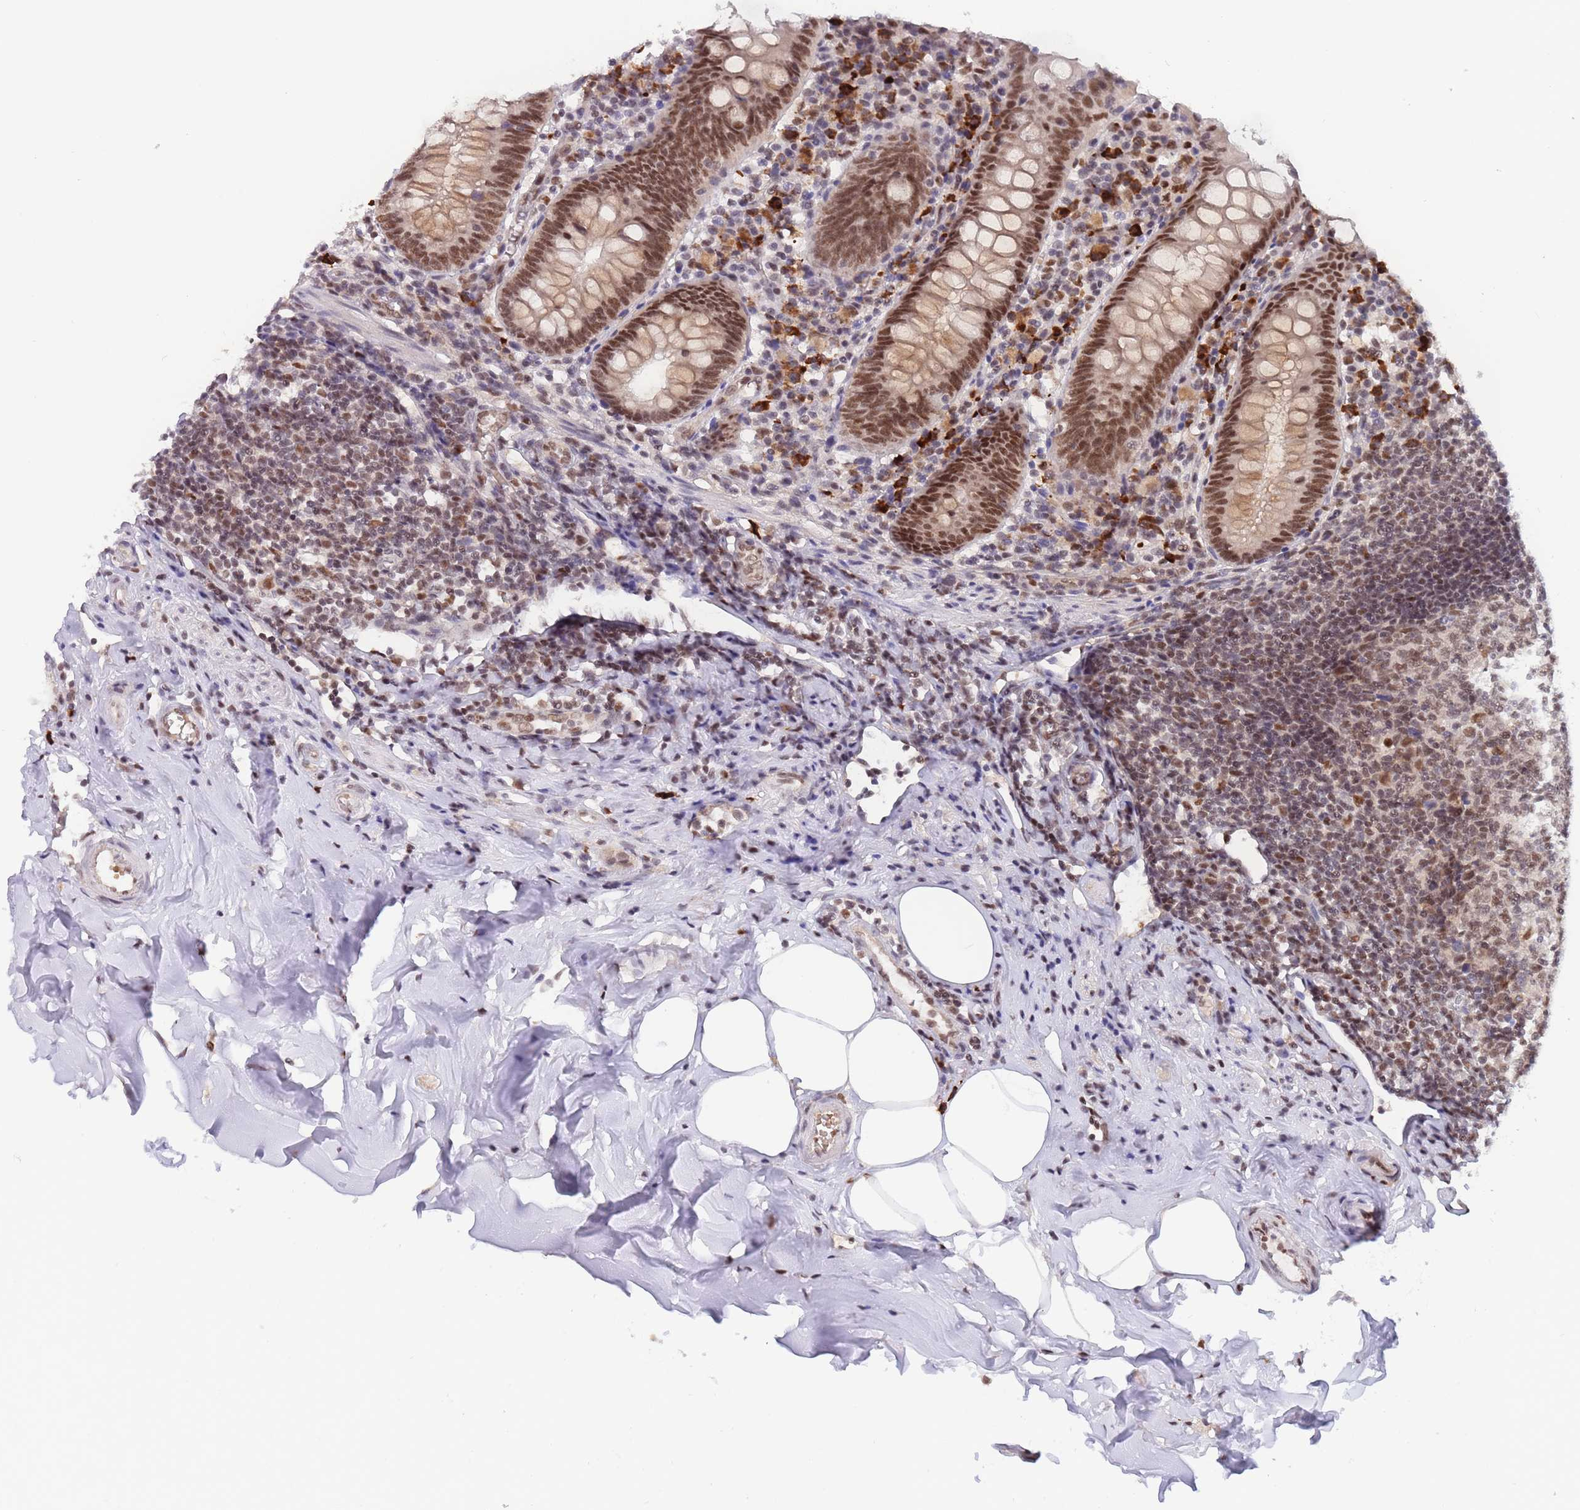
{"staining": {"intensity": "strong", "quantity": ">75%", "location": "nuclear"}, "tissue": "appendix", "cell_type": "Glandular cells", "image_type": "normal", "snomed": [{"axis": "morphology", "description": "Normal tissue, NOS"}, {"axis": "topography", "description": "Appendix"}], "caption": "Protein analysis of normal appendix shows strong nuclear positivity in approximately >75% of glandular cells. (Stains: DAB in brown, nuclei in blue, Microscopy: brightfield microscopy at high magnification).", "gene": "SMAD9", "patient": {"sex": "female", "age": 54}}